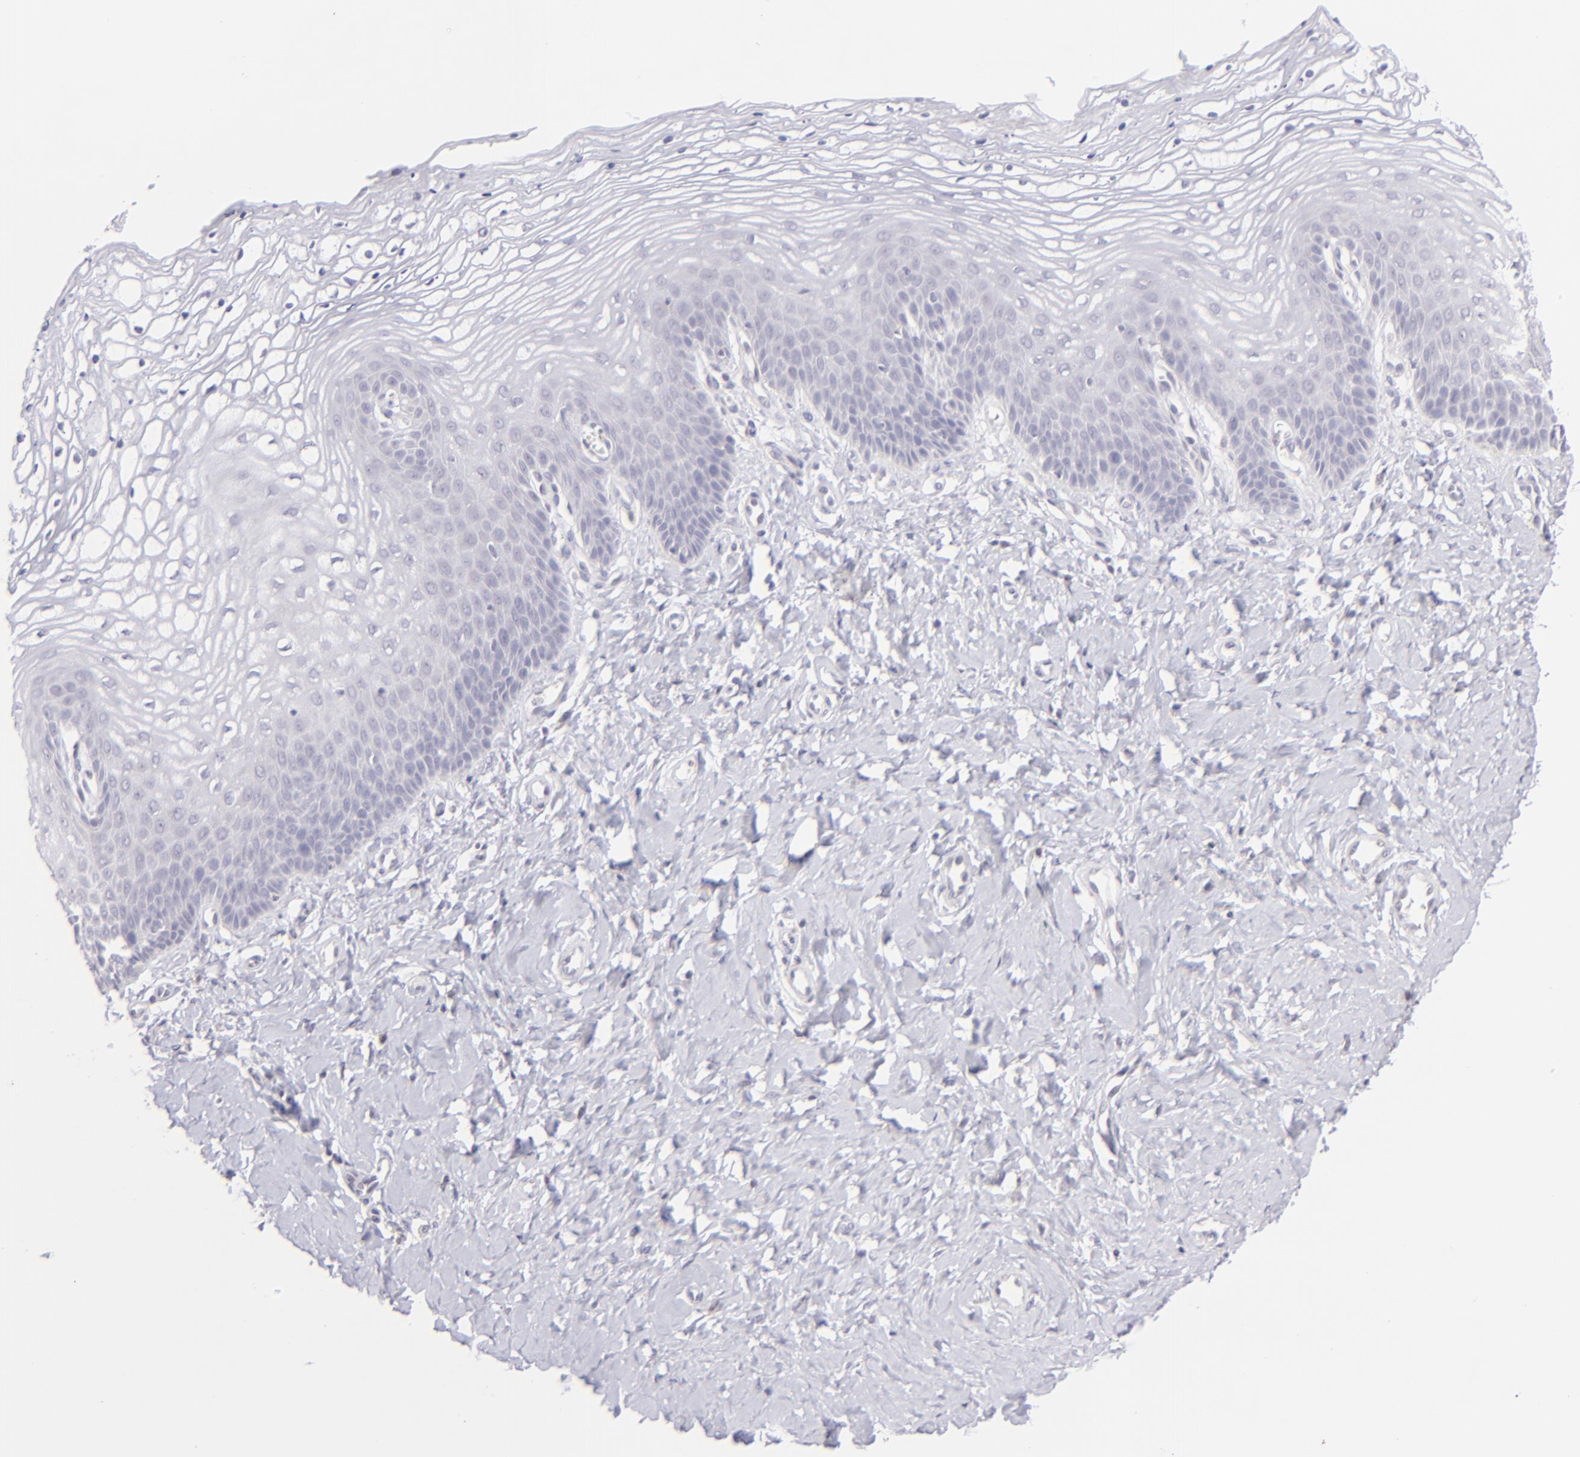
{"staining": {"intensity": "negative", "quantity": "none", "location": "none"}, "tissue": "vagina", "cell_type": "Squamous epithelial cells", "image_type": "normal", "snomed": [{"axis": "morphology", "description": "Normal tissue, NOS"}, {"axis": "topography", "description": "Vagina"}], "caption": "Squamous epithelial cells show no significant staining in unremarkable vagina.", "gene": "MAGEA1", "patient": {"sex": "female", "age": 68}}